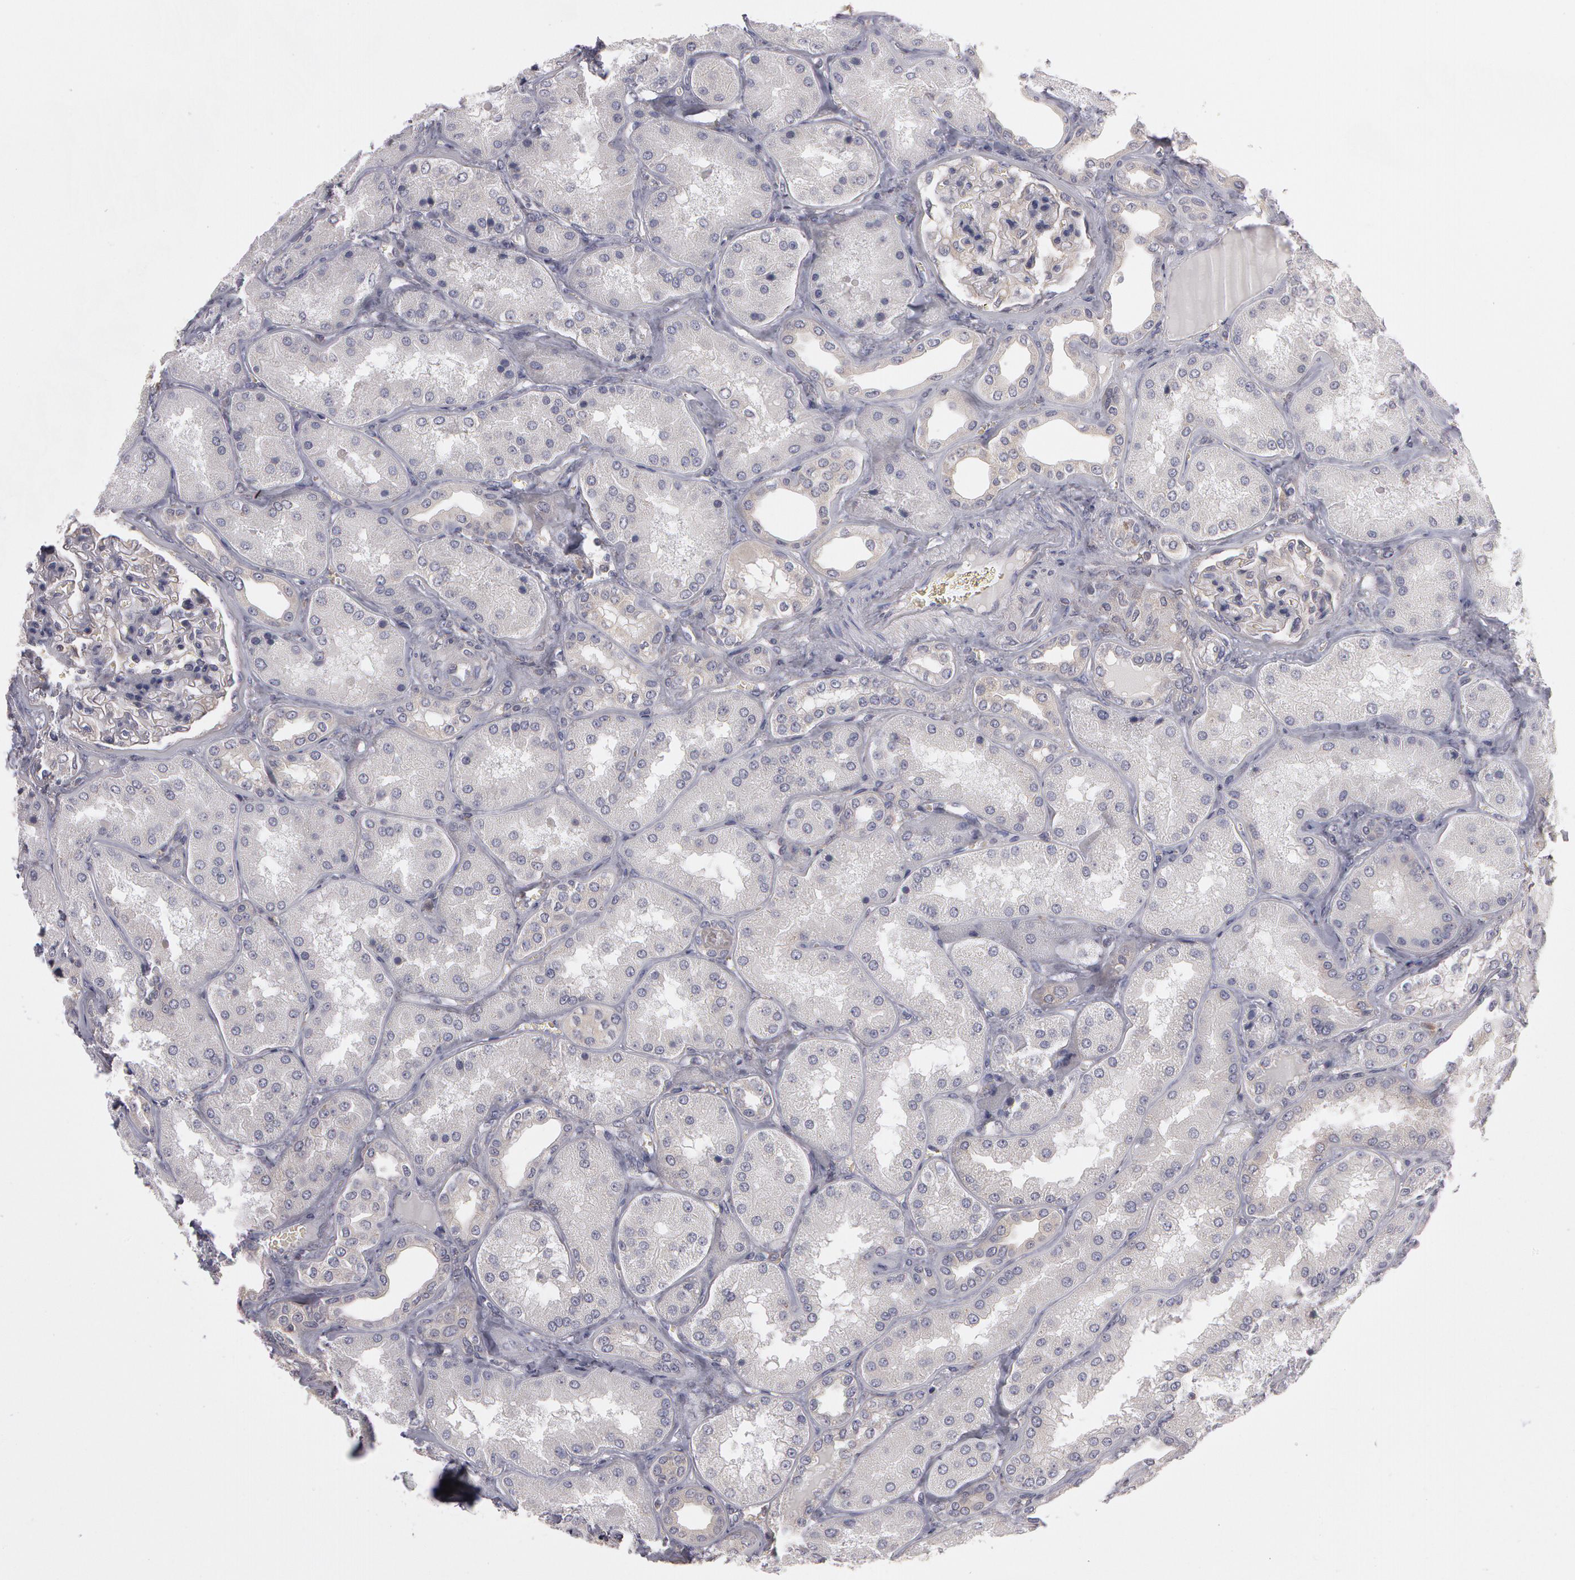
{"staining": {"intensity": "negative", "quantity": "none", "location": "none"}, "tissue": "kidney", "cell_type": "Cells in glomeruli", "image_type": "normal", "snomed": [{"axis": "morphology", "description": "Normal tissue, NOS"}, {"axis": "topography", "description": "Kidney"}], "caption": "The photomicrograph reveals no staining of cells in glomeruli in normal kidney. (Stains: DAB IHC with hematoxylin counter stain, Microscopy: brightfield microscopy at high magnification).", "gene": "NEK9", "patient": {"sex": "female", "age": 56}}